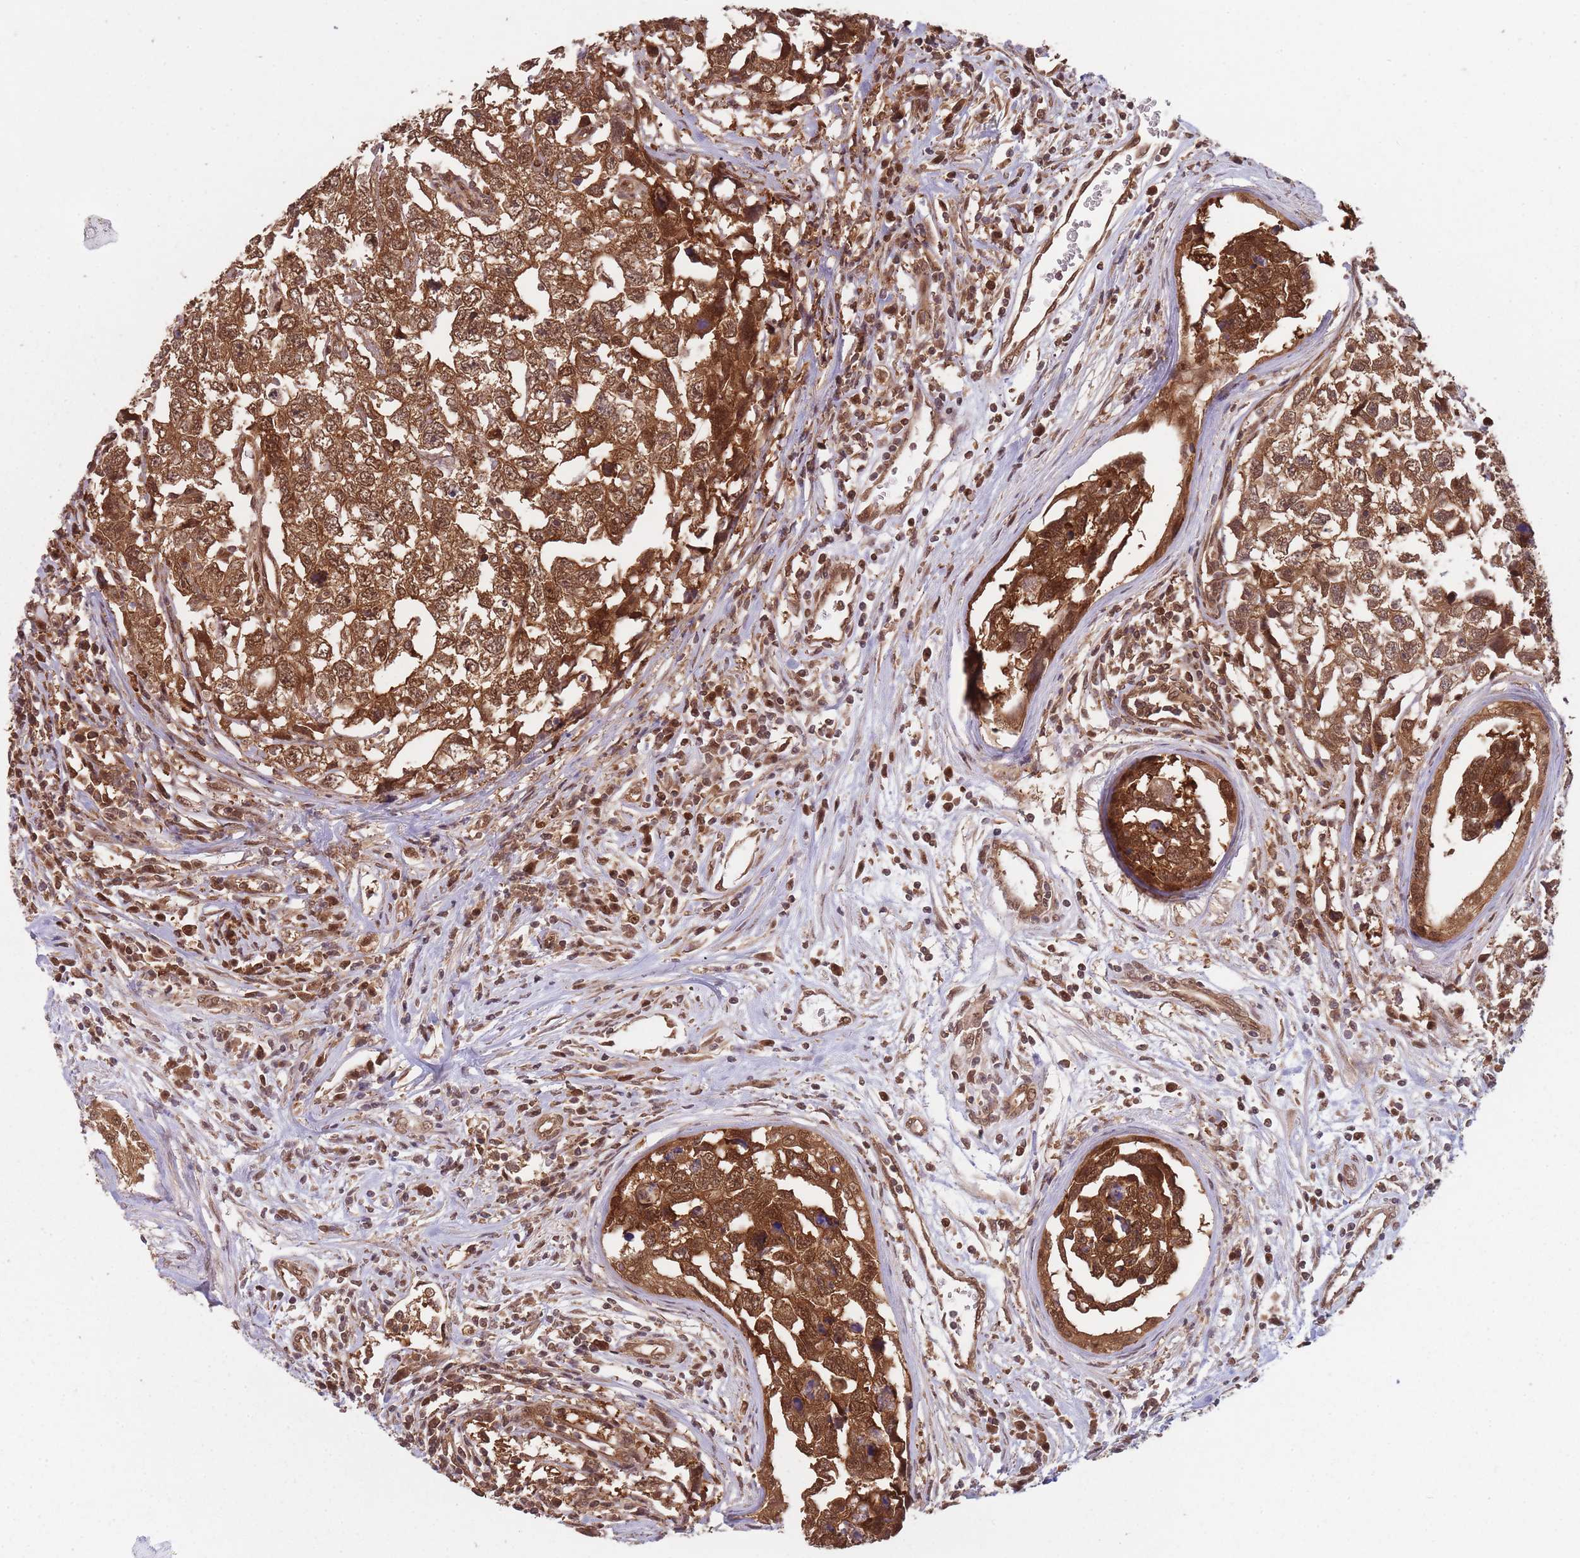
{"staining": {"intensity": "strong", "quantity": ">75%", "location": "cytoplasmic/membranous,nuclear"}, "tissue": "testis cancer", "cell_type": "Tumor cells", "image_type": "cancer", "snomed": [{"axis": "morphology", "description": "Carcinoma, Embryonal, NOS"}, {"axis": "topography", "description": "Testis"}], "caption": "Protein expression analysis of testis cancer (embryonal carcinoma) reveals strong cytoplasmic/membranous and nuclear positivity in about >75% of tumor cells.", "gene": "PPP6R3", "patient": {"sex": "male", "age": 22}}